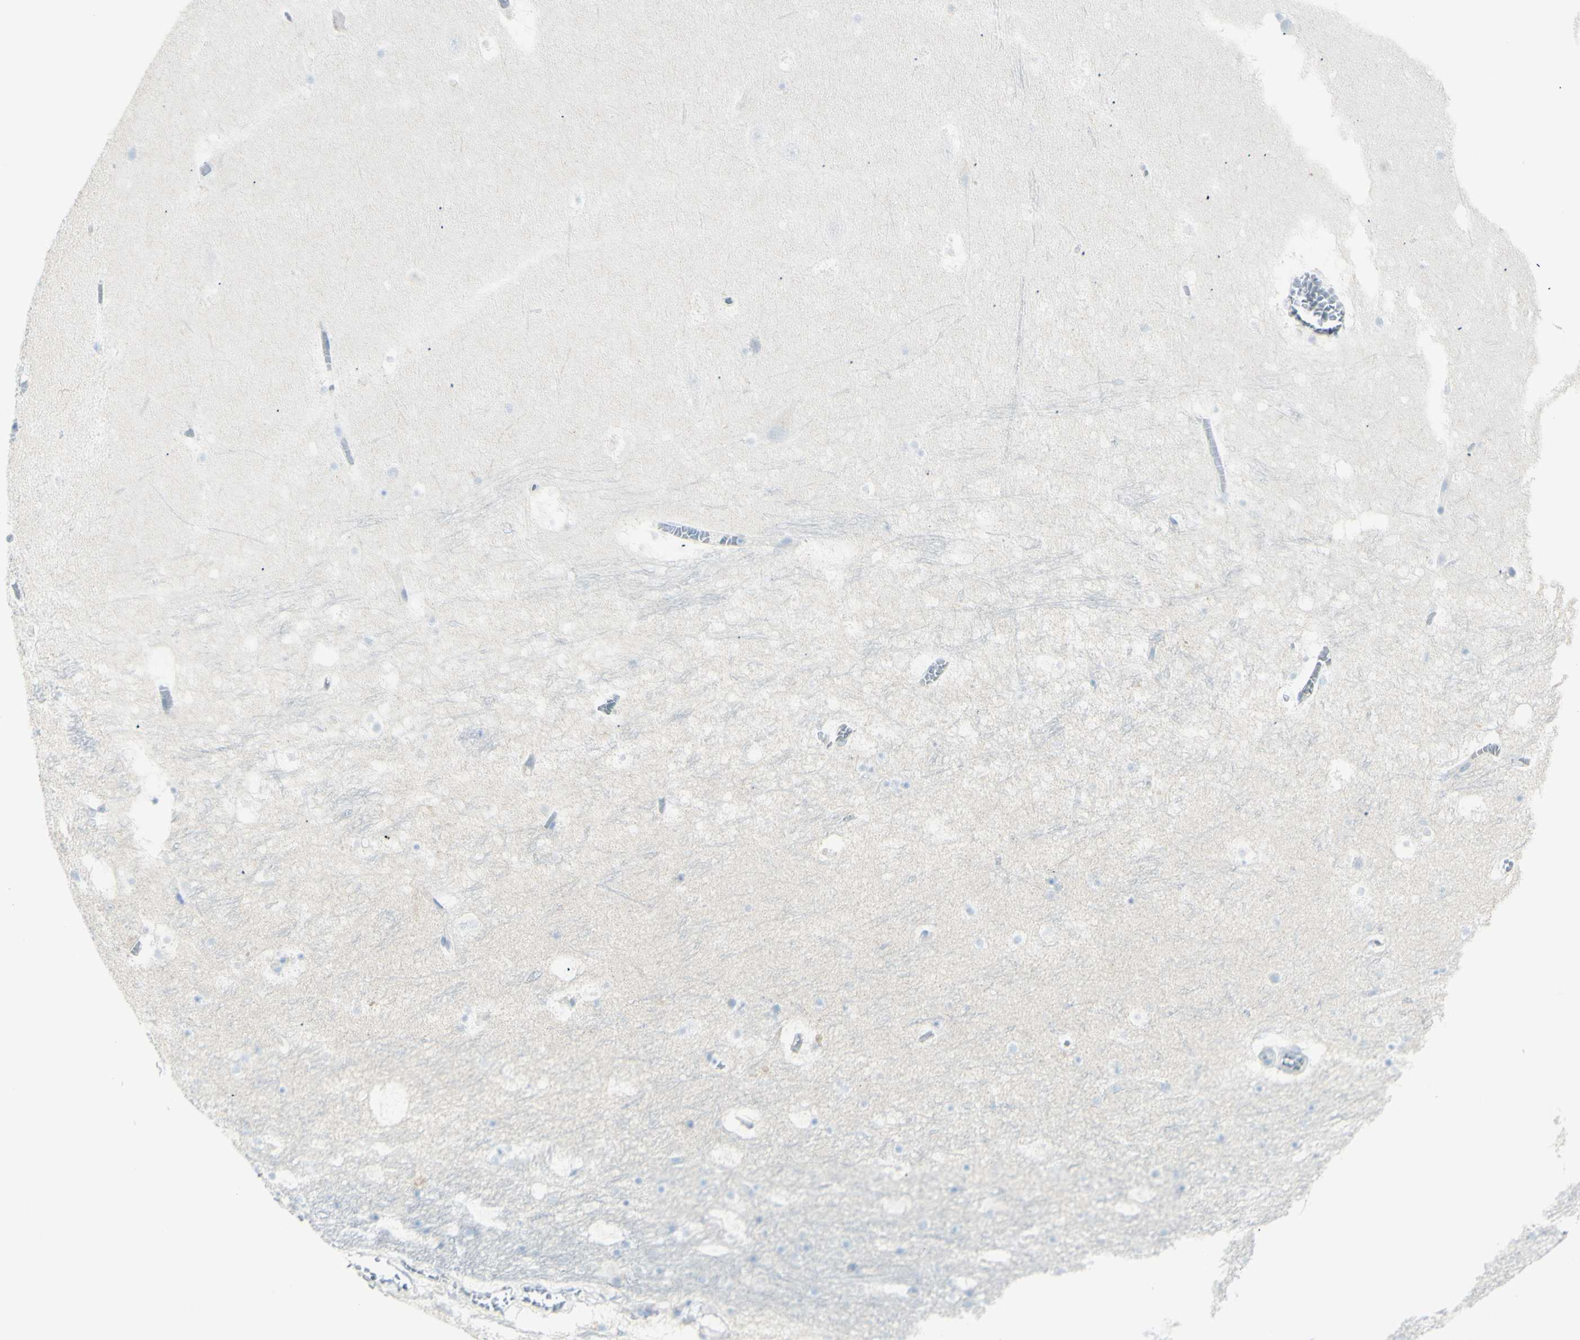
{"staining": {"intensity": "negative", "quantity": "none", "location": "none"}, "tissue": "hippocampus", "cell_type": "Glial cells", "image_type": "normal", "snomed": [{"axis": "morphology", "description": "Normal tissue, NOS"}, {"axis": "topography", "description": "Hippocampus"}], "caption": "IHC image of normal human hippocampus stained for a protein (brown), which reveals no positivity in glial cells.", "gene": "LETM1", "patient": {"sex": "male", "age": 45}}